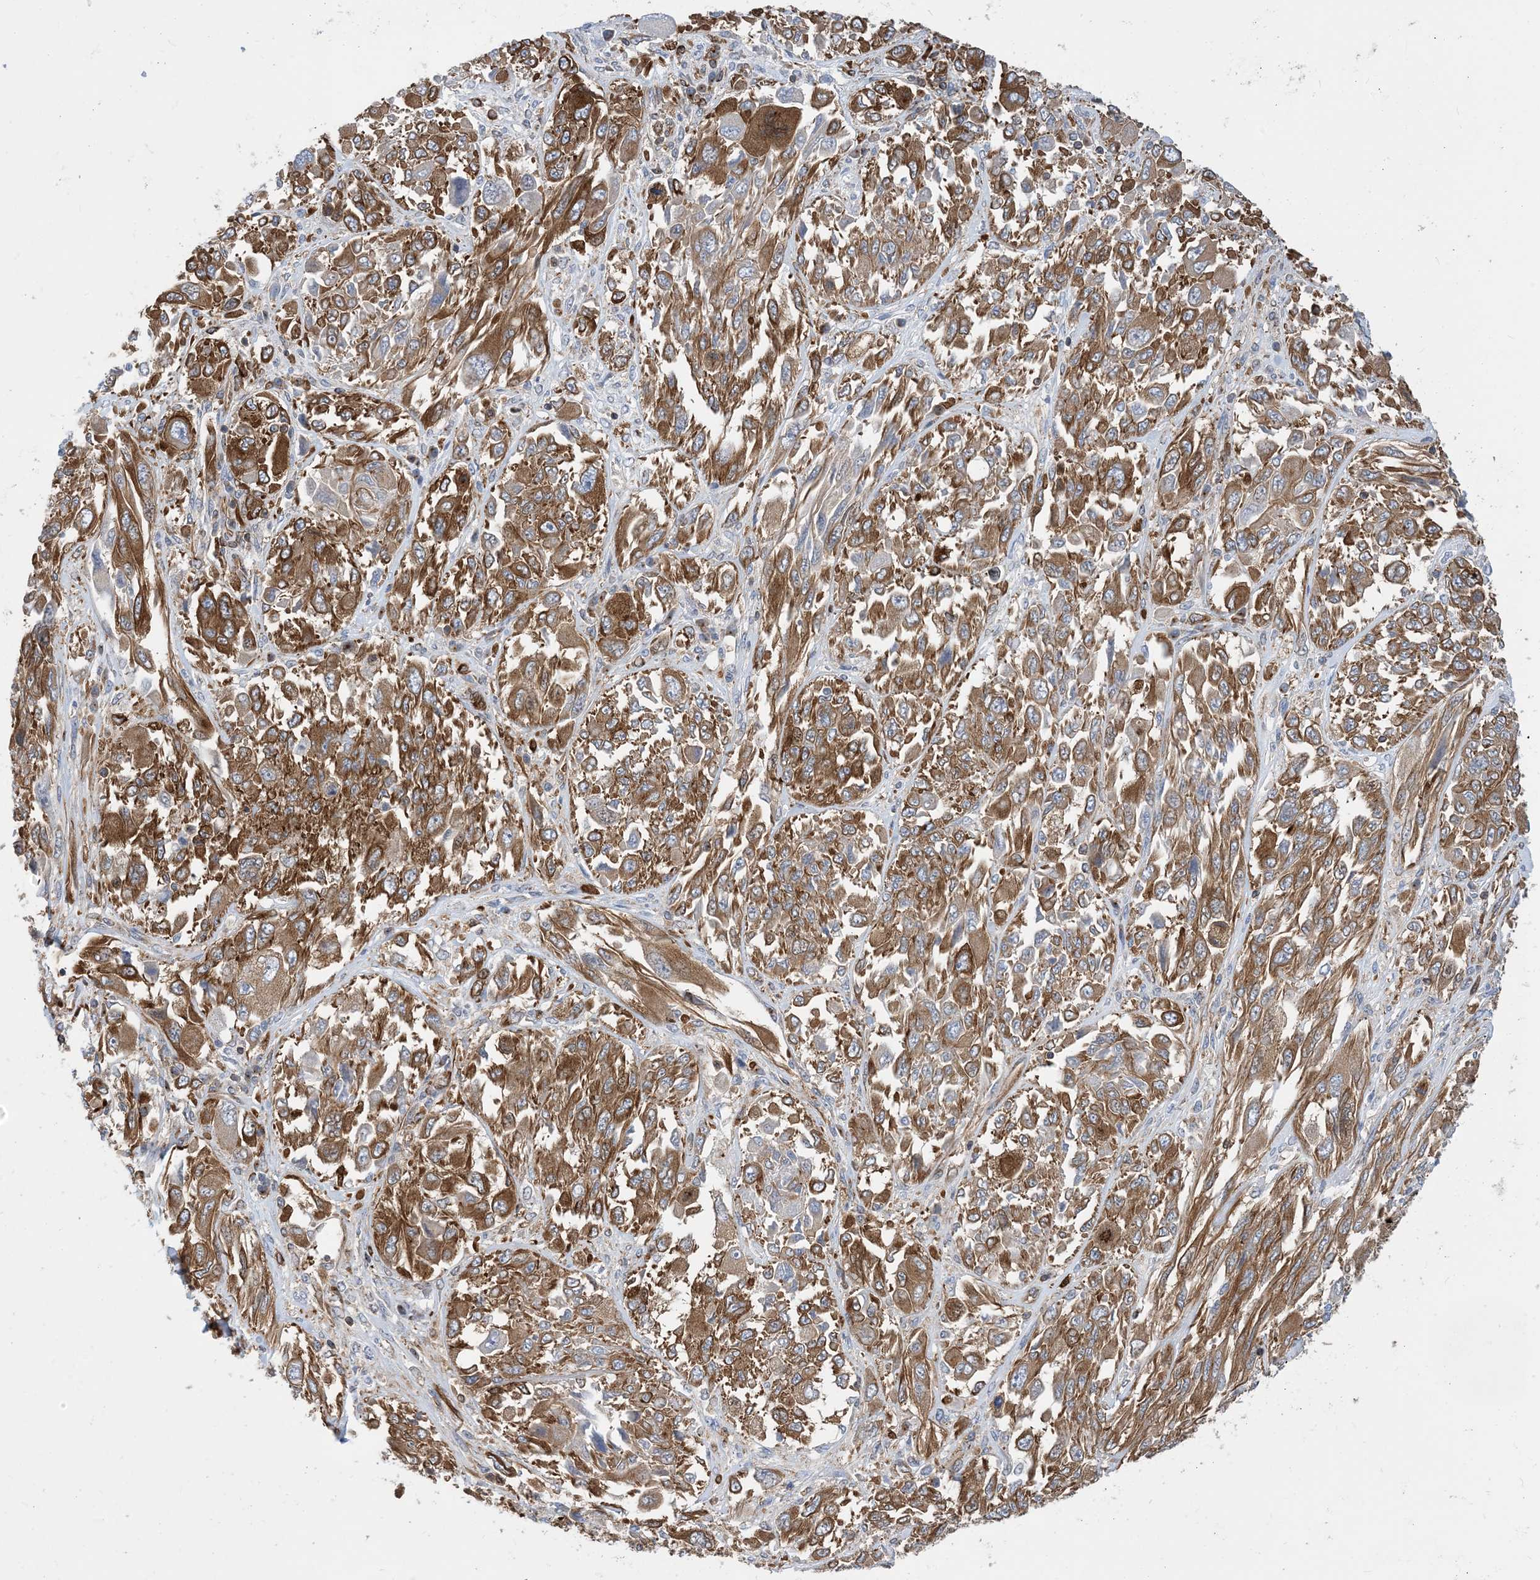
{"staining": {"intensity": "moderate", "quantity": ">75%", "location": "cytoplasmic/membranous"}, "tissue": "melanoma", "cell_type": "Tumor cells", "image_type": "cancer", "snomed": [{"axis": "morphology", "description": "Malignant melanoma, NOS"}, {"axis": "topography", "description": "Skin"}], "caption": "A brown stain highlights moderate cytoplasmic/membranous expression of a protein in malignant melanoma tumor cells.", "gene": "DYNC1LI1", "patient": {"sex": "female", "age": 91}}